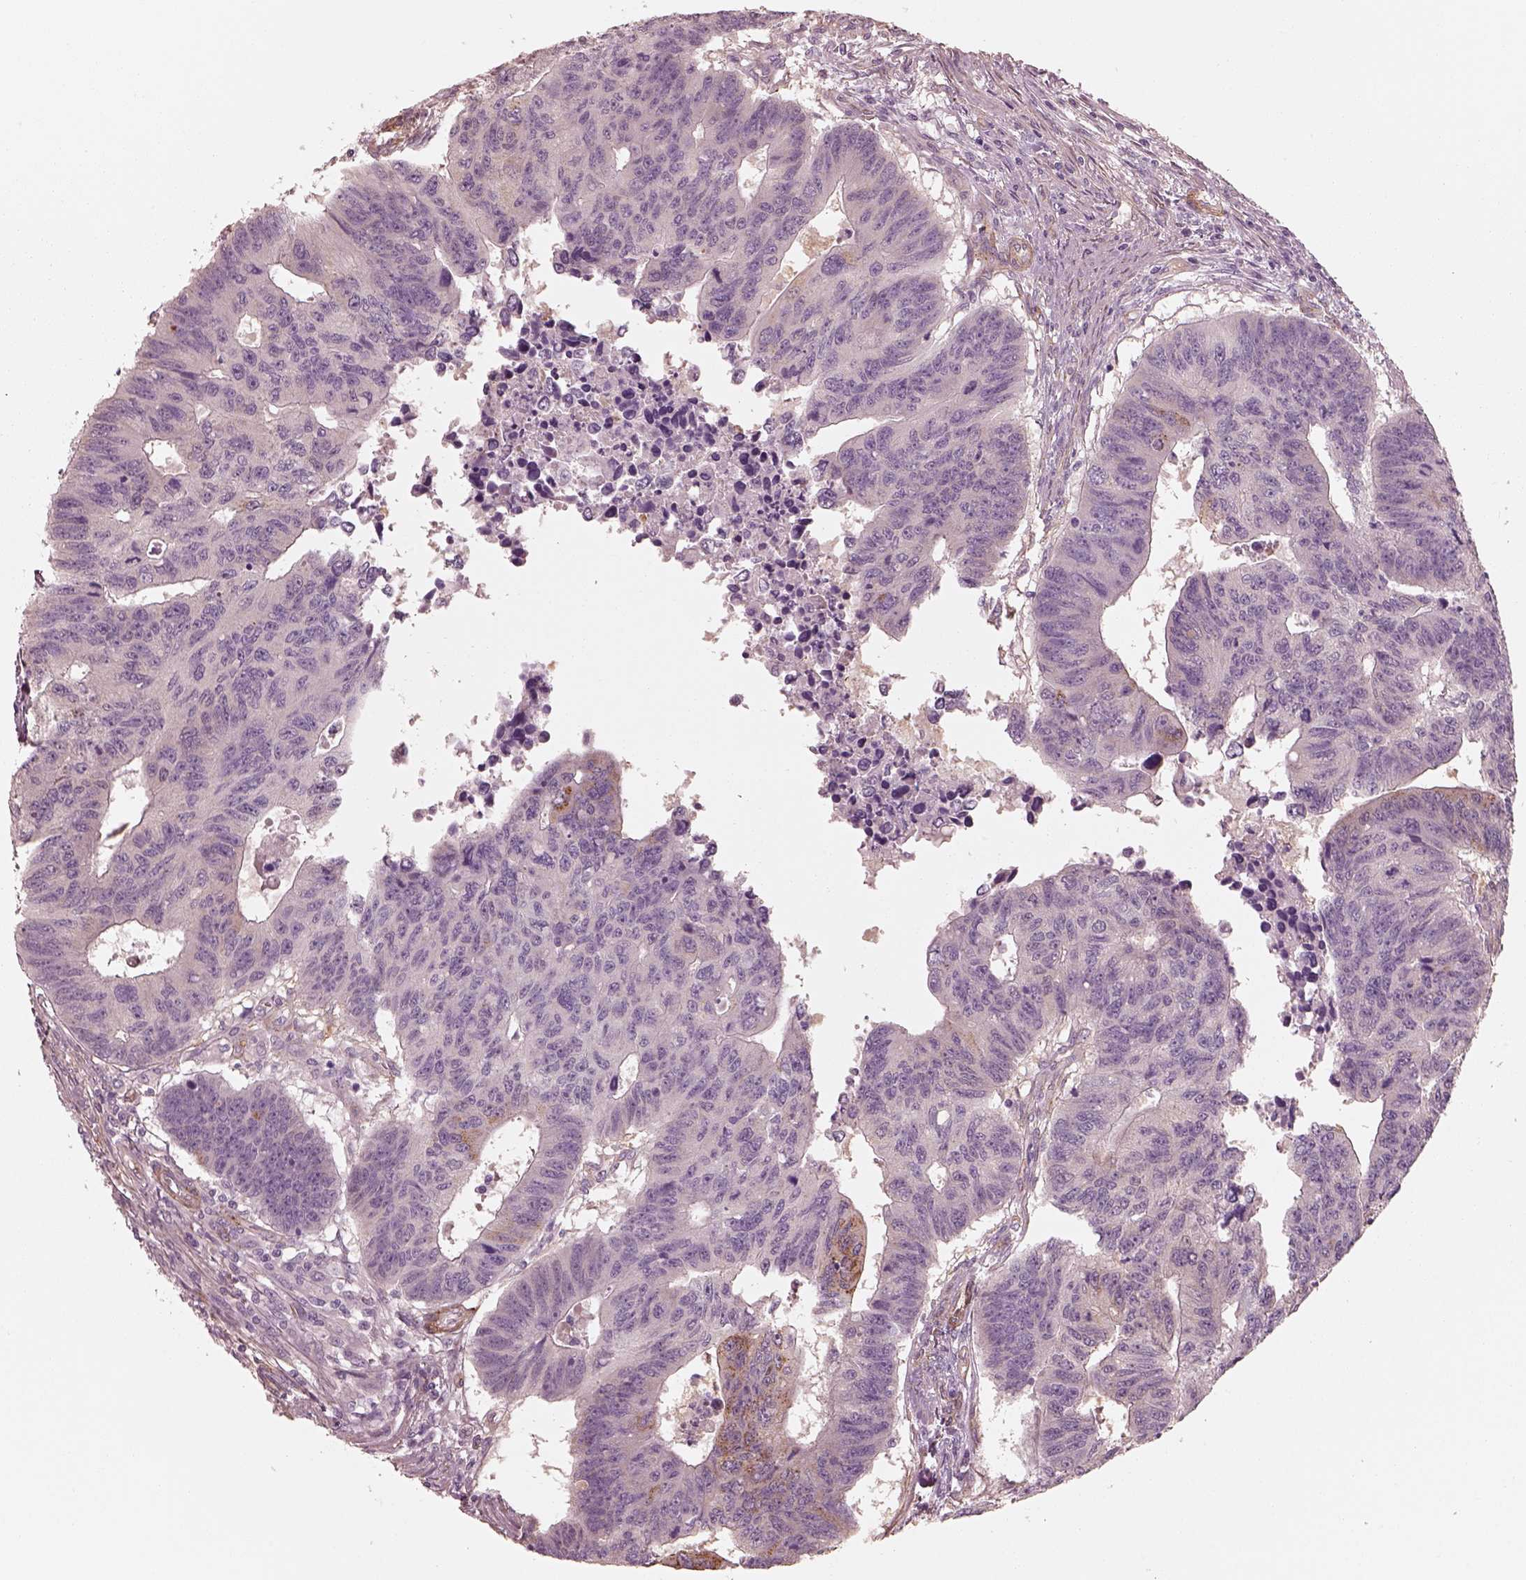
{"staining": {"intensity": "negative", "quantity": "none", "location": "none"}, "tissue": "colorectal cancer", "cell_type": "Tumor cells", "image_type": "cancer", "snomed": [{"axis": "morphology", "description": "Adenocarcinoma, NOS"}, {"axis": "topography", "description": "Rectum"}], "caption": "There is no significant positivity in tumor cells of colorectal cancer (adenocarcinoma).", "gene": "CRYM", "patient": {"sex": "female", "age": 85}}